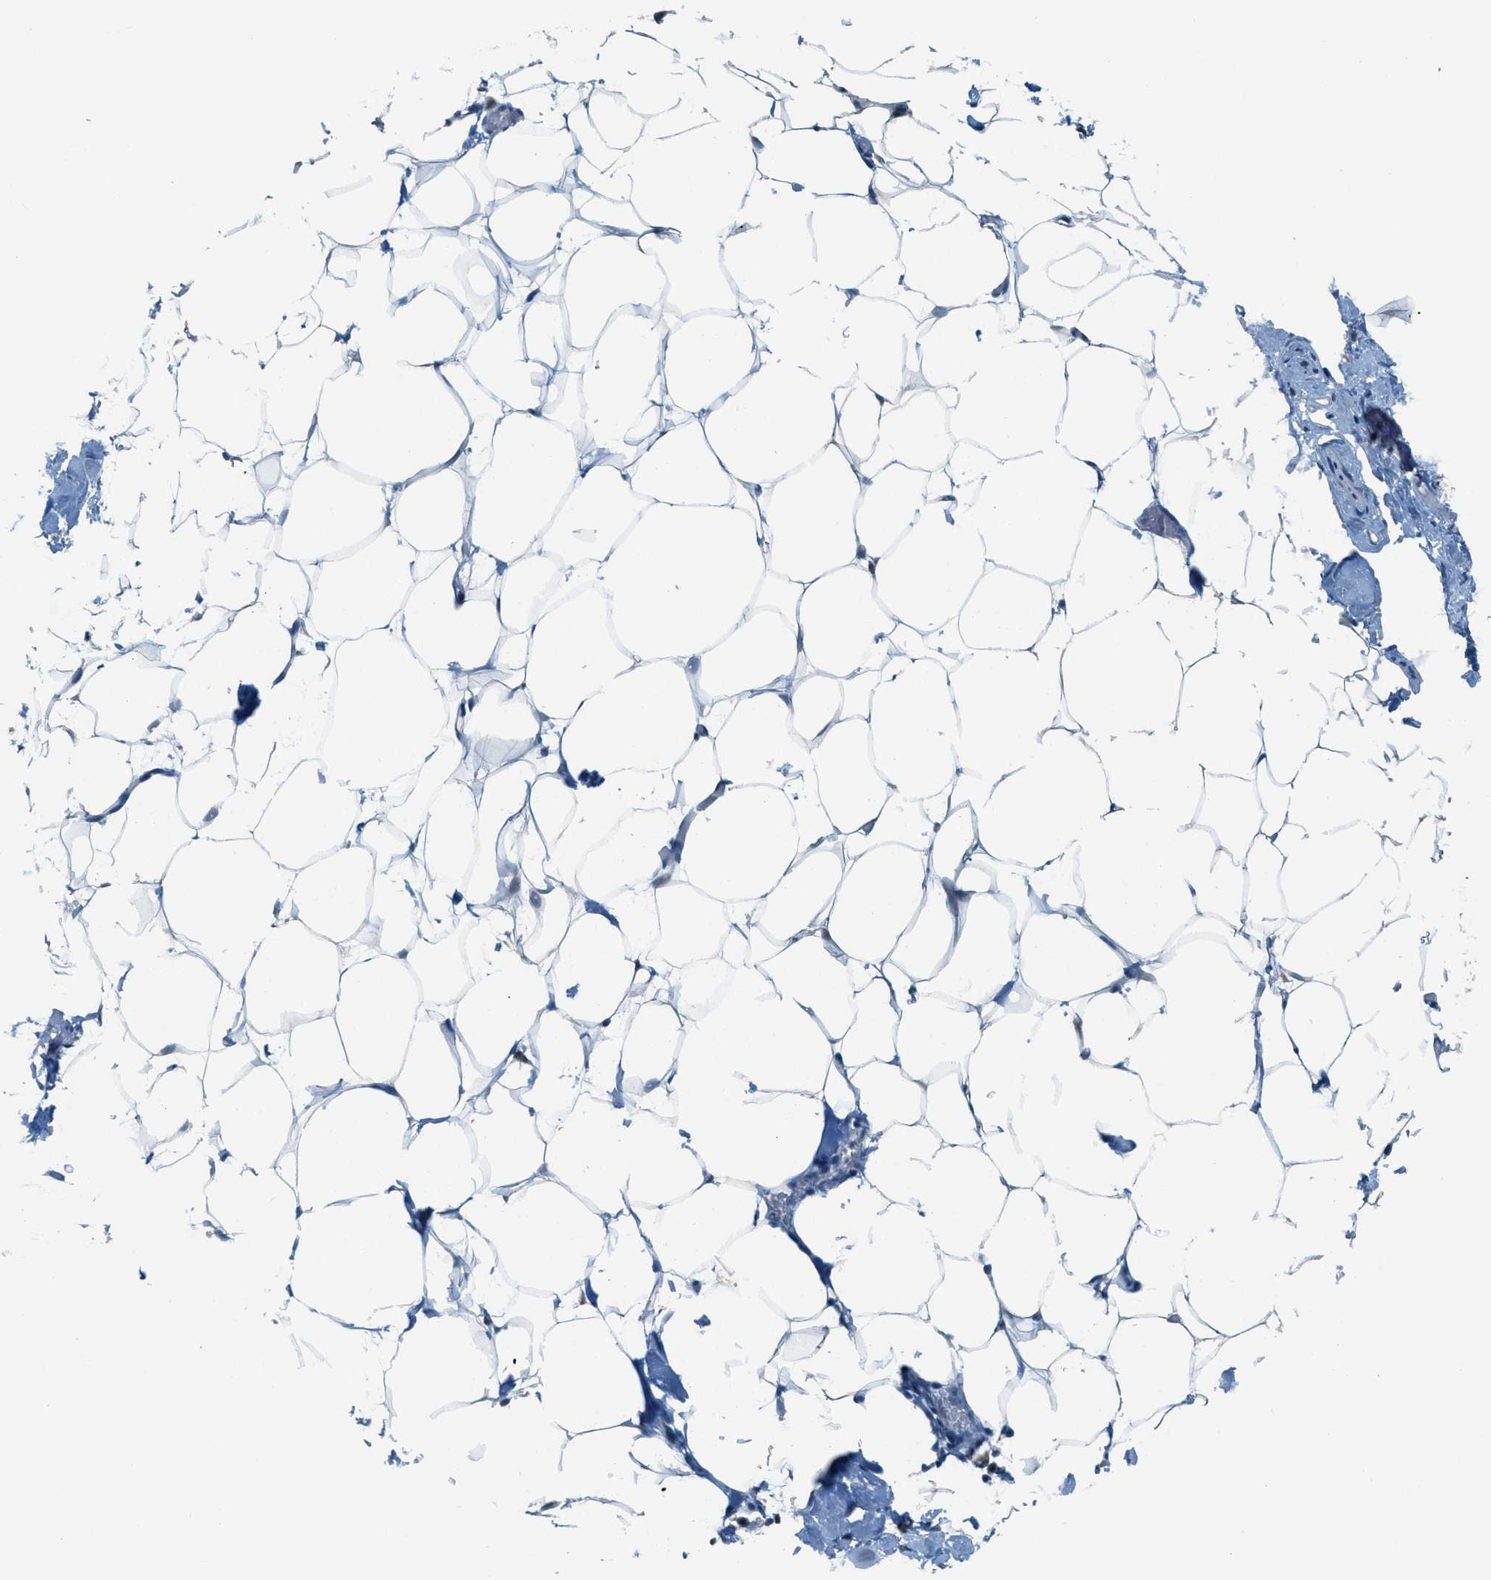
{"staining": {"intensity": "negative", "quantity": "none", "location": "none"}, "tissue": "adipose tissue", "cell_type": "Adipocytes", "image_type": "normal", "snomed": [{"axis": "morphology", "description": "Normal tissue, NOS"}, {"axis": "topography", "description": "Breast"}, {"axis": "topography", "description": "Adipose tissue"}], "caption": "DAB (3,3'-diaminobenzidine) immunohistochemical staining of benign human adipose tissue shows no significant positivity in adipocytes. (DAB immunohistochemistry, high magnification).", "gene": "TCF3", "patient": {"sex": "female", "age": 25}}